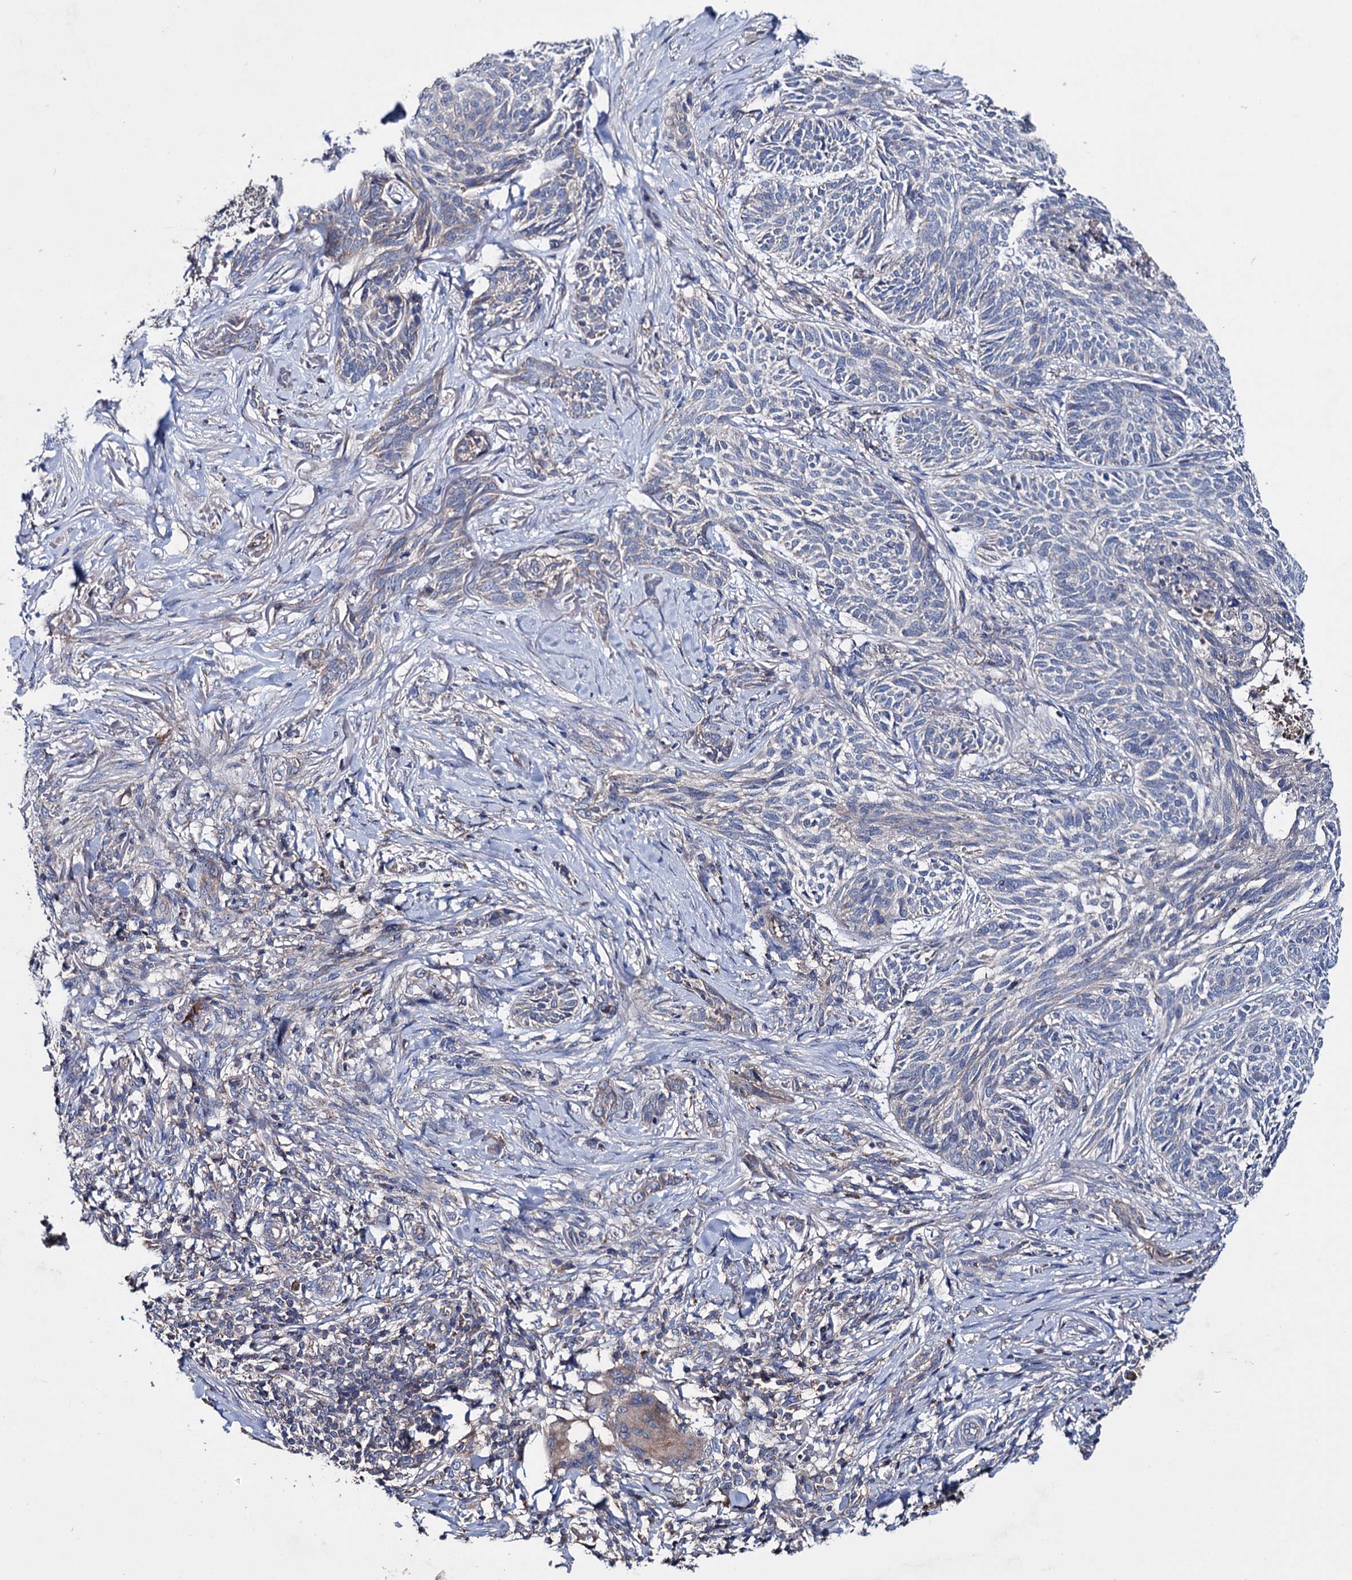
{"staining": {"intensity": "negative", "quantity": "none", "location": "none"}, "tissue": "skin cancer", "cell_type": "Tumor cells", "image_type": "cancer", "snomed": [{"axis": "morphology", "description": "Normal tissue, NOS"}, {"axis": "morphology", "description": "Basal cell carcinoma"}, {"axis": "topography", "description": "Skin"}], "caption": "IHC histopathology image of skin cancer (basal cell carcinoma) stained for a protein (brown), which shows no positivity in tumor cells.", "gene": "CLPB", "patient": {"sex": "male", "age": 66}}